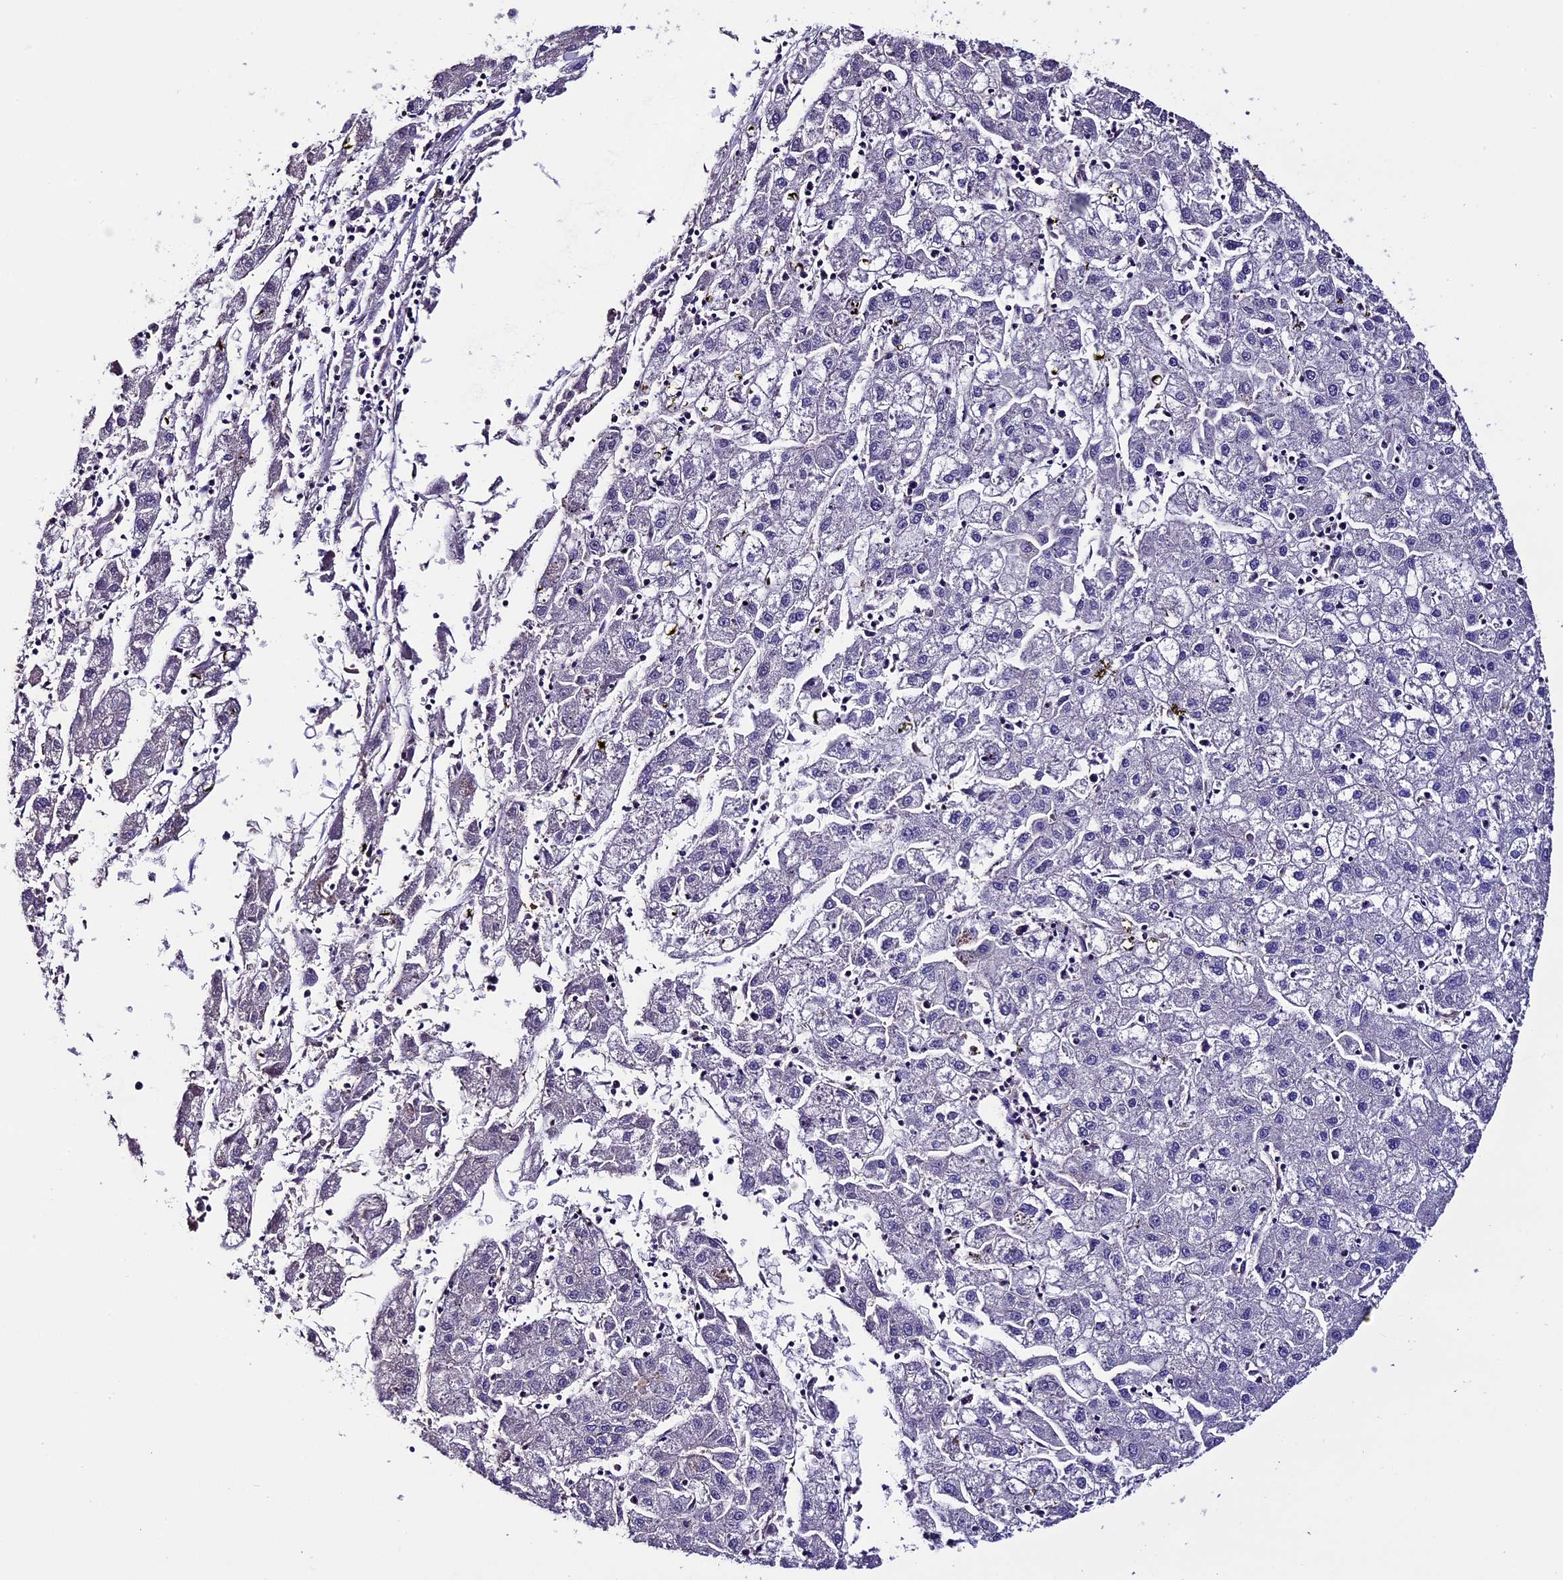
{"staining": {"intensity": "negative", "quantity": "none", "location": "none"}, "tissue": "liver cancer", "cell_type": "Tumor cells", "image_type": "cancer", "snomed": [{"axis": "morphology", "description": "Carcinoma, Hepatocellular, NOS"}, {"axis": "topography", "description": "Liver"}], "caption": "This is an immunohistochemistry (IHC) histopathology image of human liver cancer. There is no staining in tumor cells.", "gene": "TCP11L2", "patient": {"sex": "male", "age": 72}}